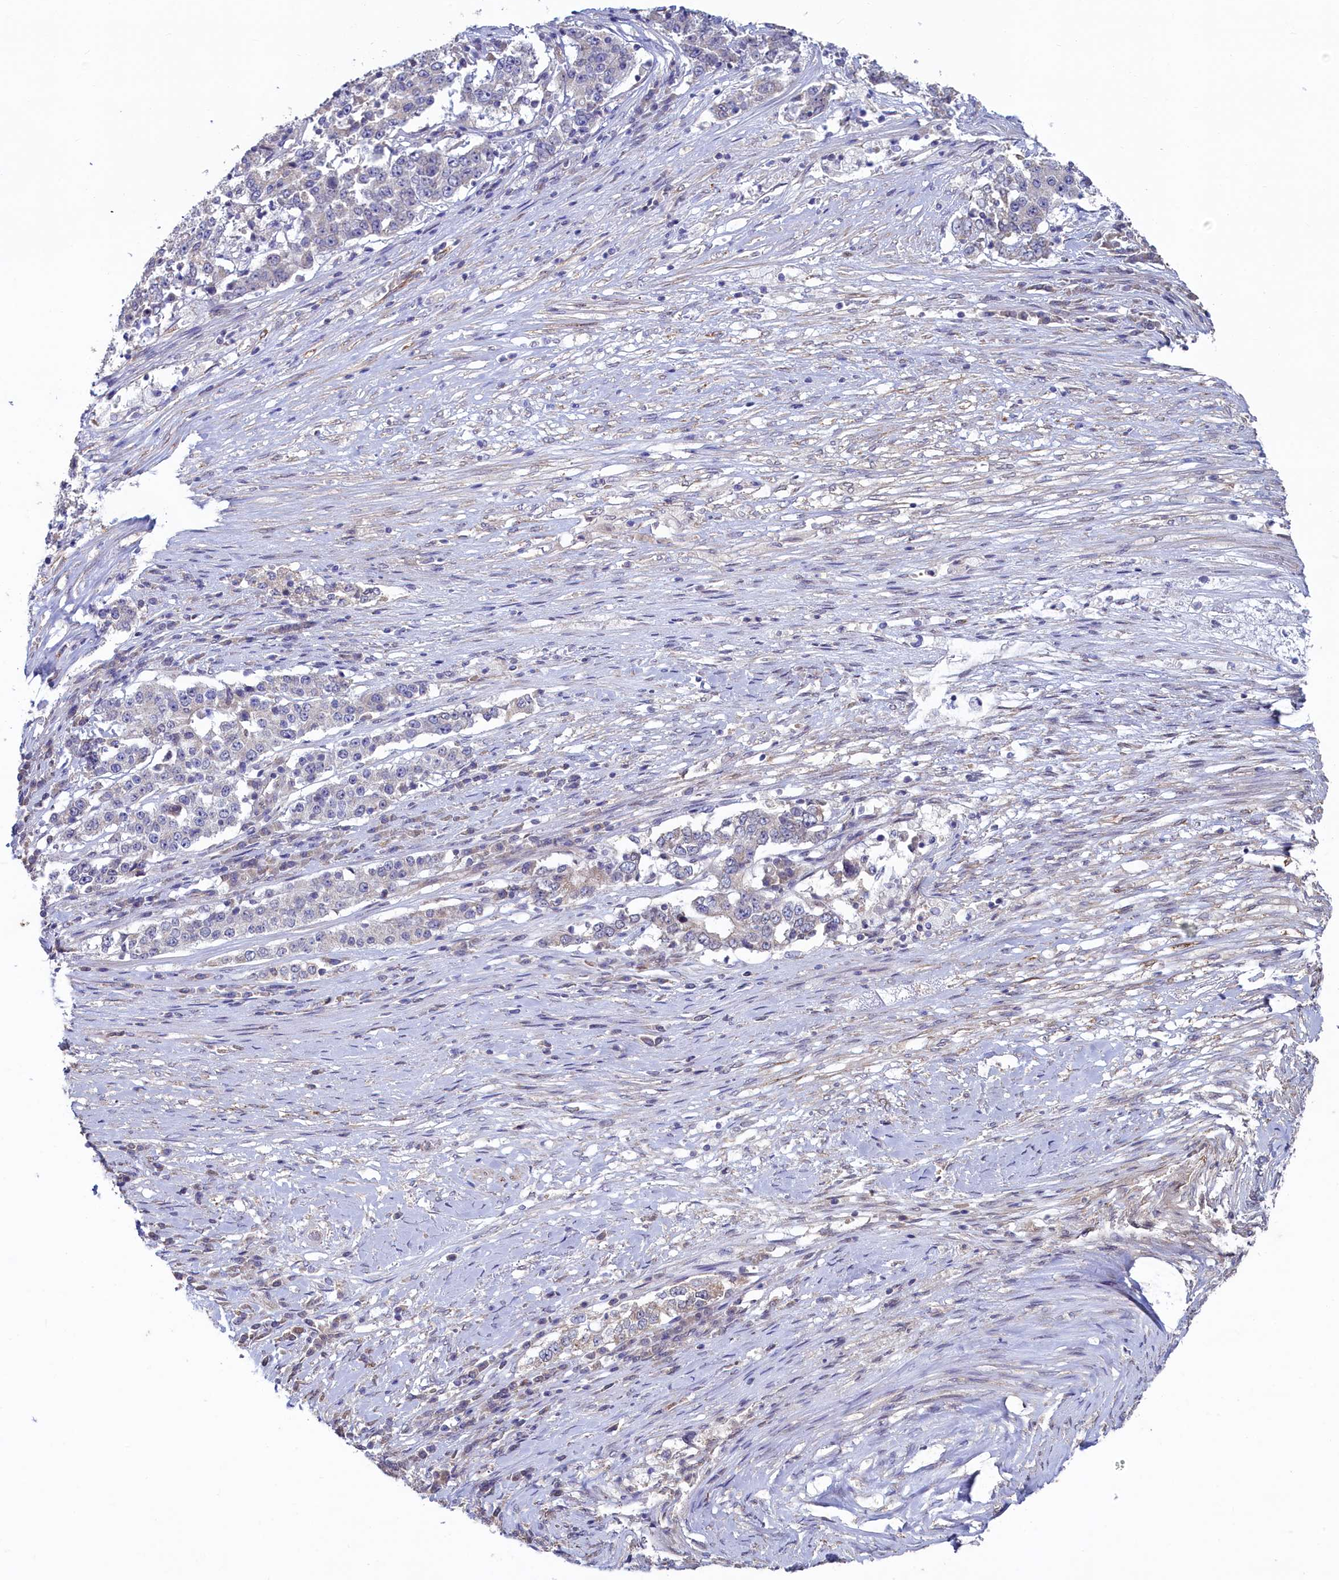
{"staining": {"intensity": "negative", "quantity": "none", "location": "none"}, "tissue": "stomach cancer", "cell_type": "Tumor cells", "image_type": "cancer", "snomed": [{"axis": "morphology", "description": "Adenocarcinoma, NOS"}, {"axis": "topography", "description": "Stomach"}], "caption": "Human stomach adenocarcinoma stained for a protein using immunohistochemistry displays no expression in tumor cells.", "gene": "SPATA2L", "patient": {"sex": "male", "age": 59}}